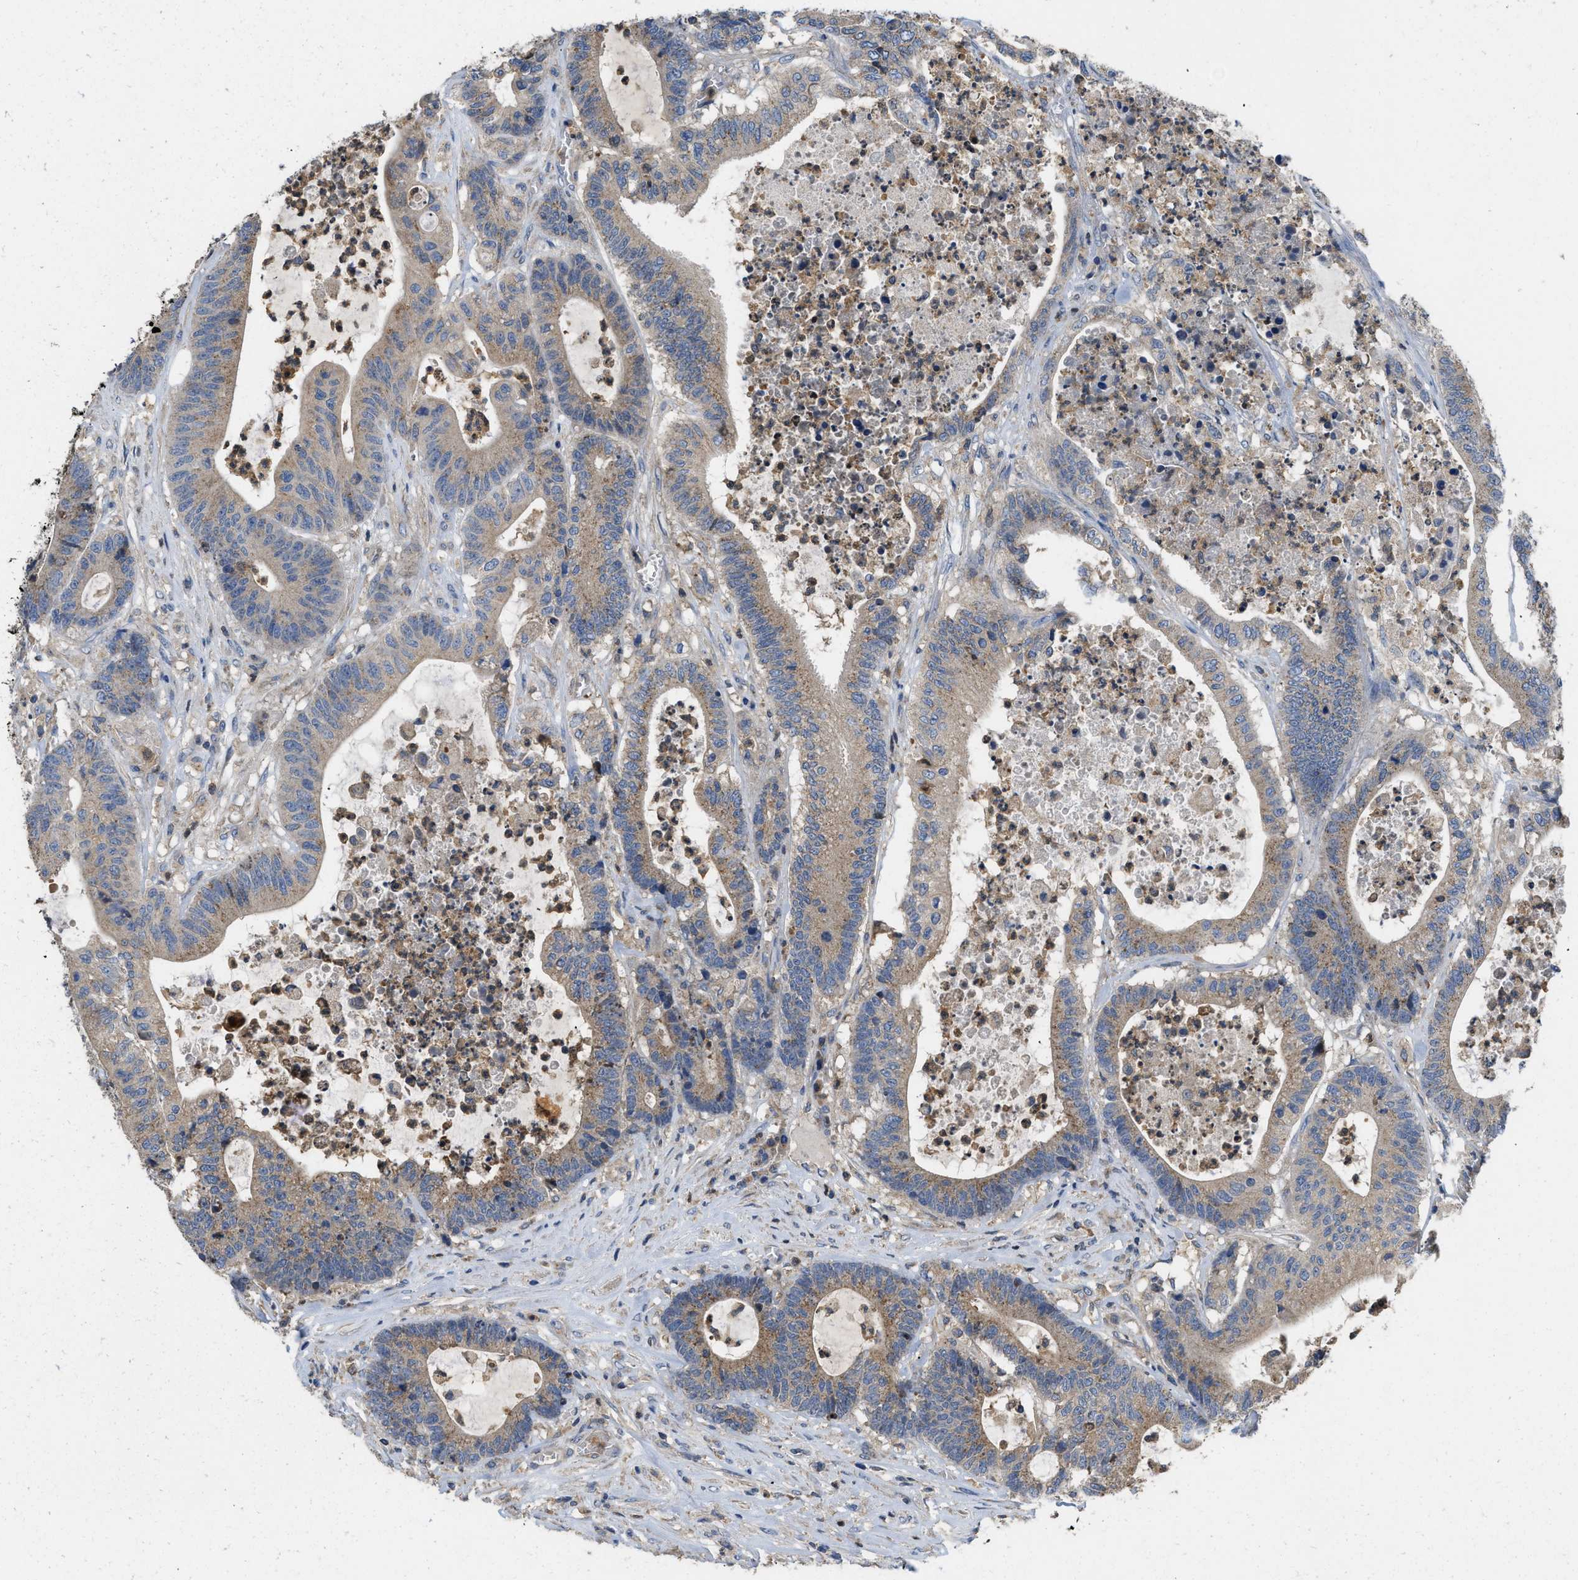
{"staining": {"intensity": "weak", "quantity": ">75%", "location": "cytoplasmic/membranous"}, "tissue": "colorectal cancer", "cell_type": "Tumor cells", "image_type": "cancer", "snomed": [{"axis": "morphology", "description": "Adenocarcinoma, NOS"}, {"axis": "topography", "description": "Colon"}], "caption": "About >75% of tumor cells in colorectal adenocarcinoma demonstrate weak cytoplasmic/membranous protein expression as visualized by brown immunohistochemical staining.", "gene": "RNF216", "patient": {"sex": "female", "age": 84}}